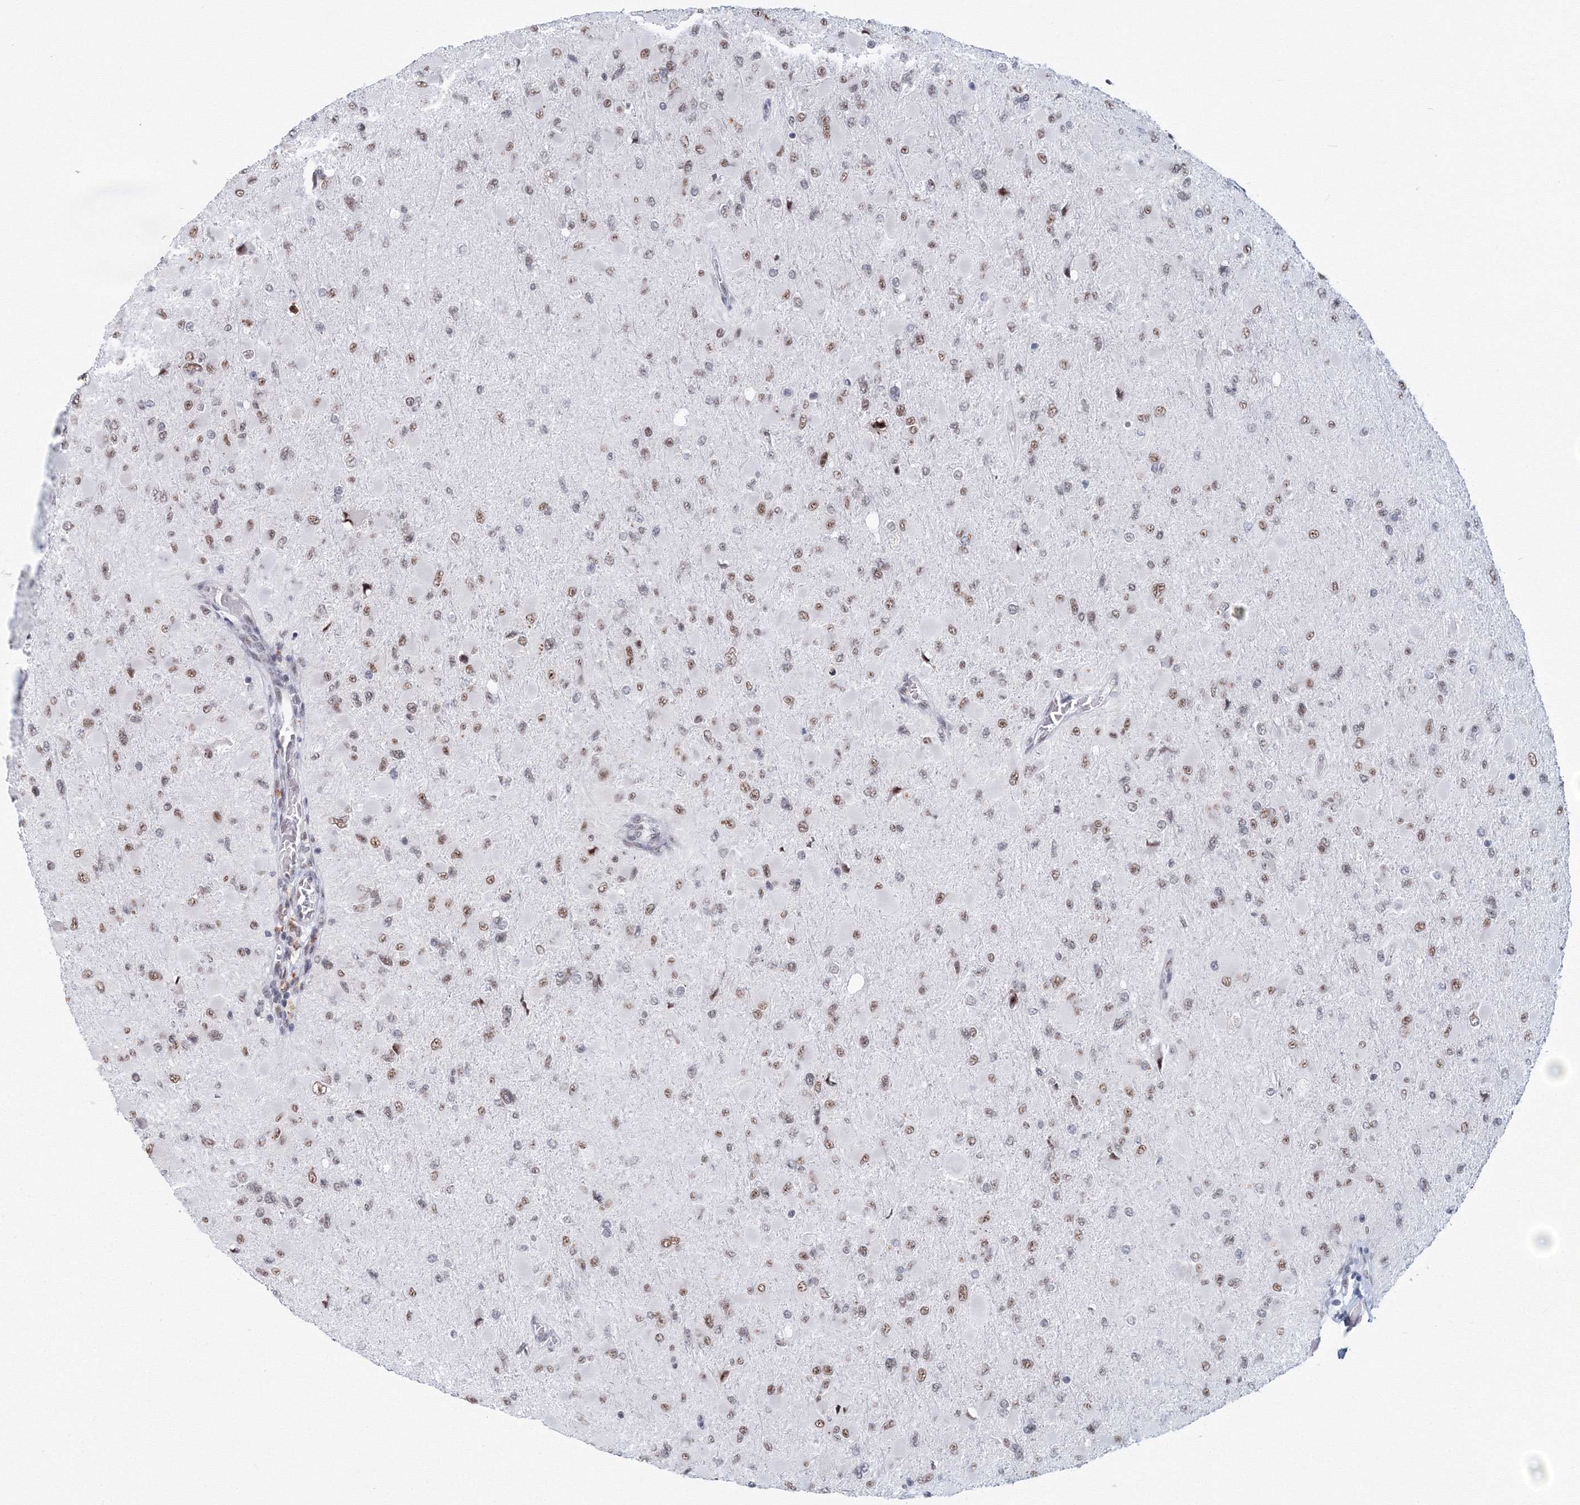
{"staining": {"intensity": "moderate", "quantity": ">75%", "location": "nuclear"}, "tissue": "glioma", "cell_type": "Tumor cells", "image_type": "cancer", "snomed": [{"axis": "morphology", "description": "Glioma, malignant, High grade"}, {"axis": "topography", "description": "Cerebral cortex"}], "caption": "Protein expression analysis of malignant high-grade glioma displays moderate nuclear positivity in approximately >75% of tumor cells.", "gene": "SF3B6", "patient": {"sex": "female", "age": 36}}